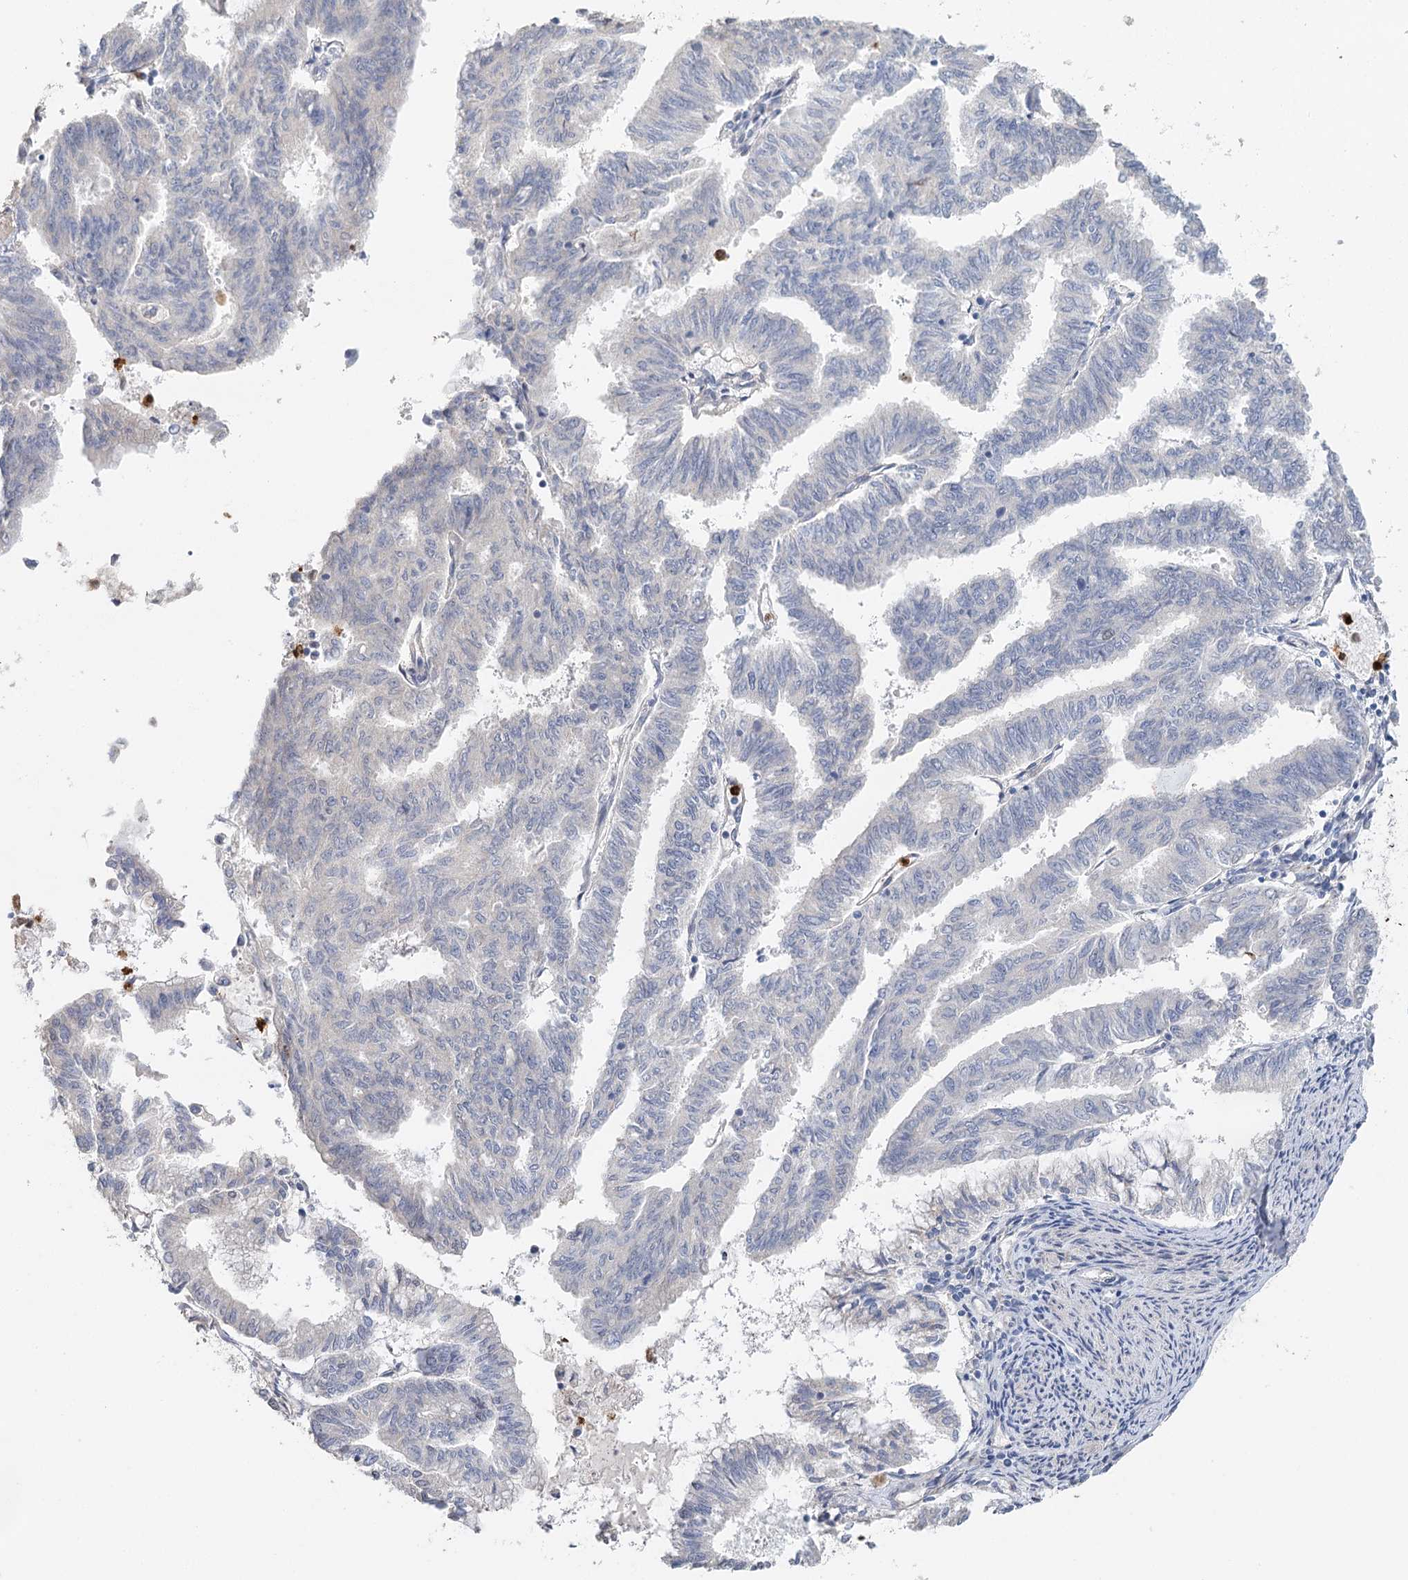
{"staining": {"intensity": "negative", "quantity": "none", "location": "none"}, "tissue": "endometrial cancer", "cell_type": "Tumor cells", "image_type": "cancer", "snomed": [{"axis": "morphology", "description": "Adenocarcinoma, NOS"}, {"axis": "topography", "description": "Endometrium"}], "caption": "Endometrial adenocarcinoma stained for a protein using immunohistochemistry (IHC) shows no positivity tumor cells.", "gene": "EPB41L5", "patient": {"sex": "female", "age": 79}}